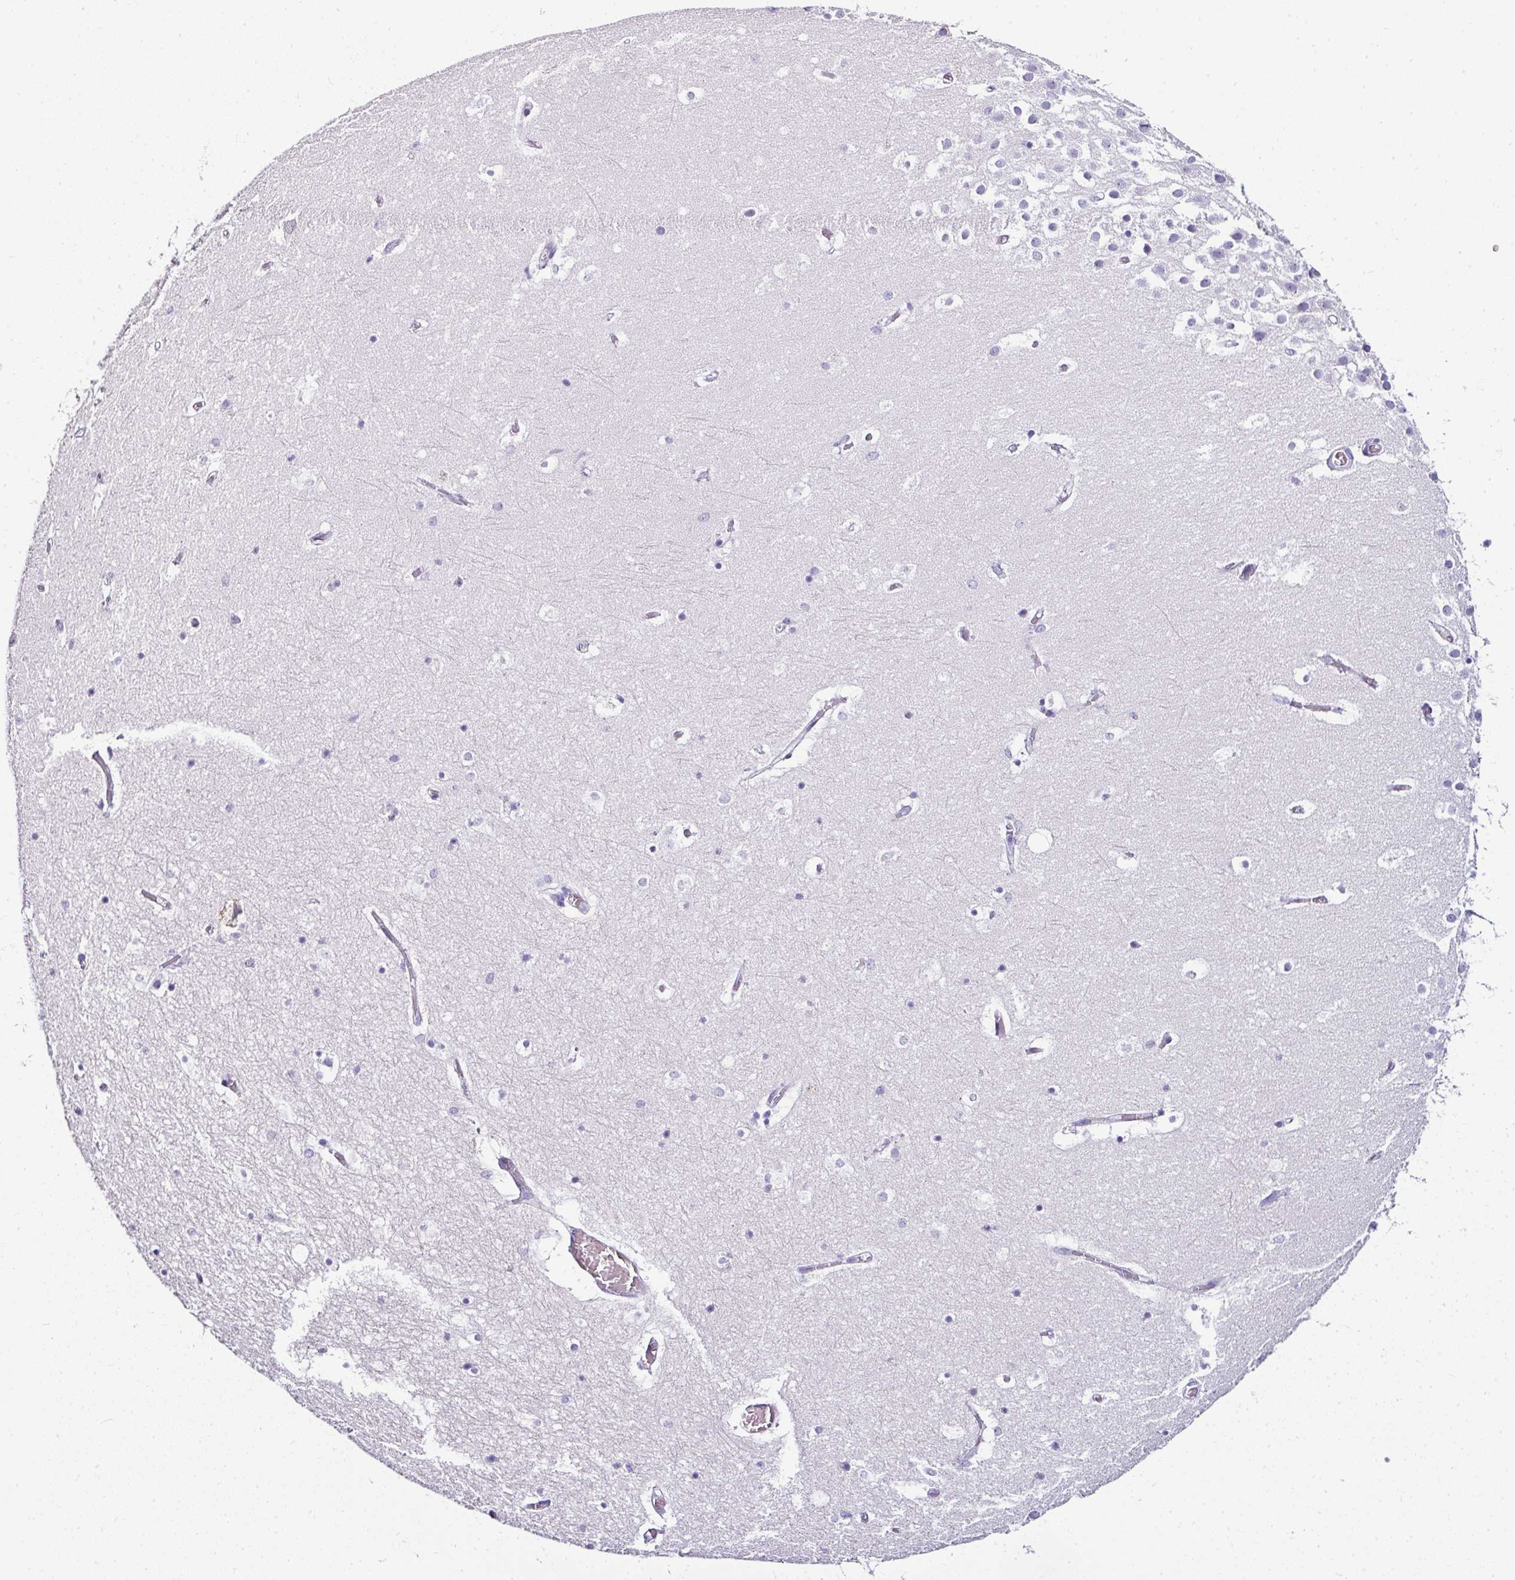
{"staining": {"intensity": "negative", "quantity": "none", "location": "none"}, "tissue": "hippocampus", "cell_type": "Glial cells", "image_type": "normal", "snomed": [{"axis": "morphology", "description": "Normal tissue, NOS"}, {"axis": "topography", "description": "Hippocampus"}], "caption": "IHC micrograph of benign human hippocampus stained for a protein (brown), which reveals no expression in glial cells. Brightfield microscopy of immunohistochemistry stained with DAB (brown) and hematoxylin (blue), captured at high magnification.", "gene": "NAPSA", "patient": {"sex": "female", "age": 52}}